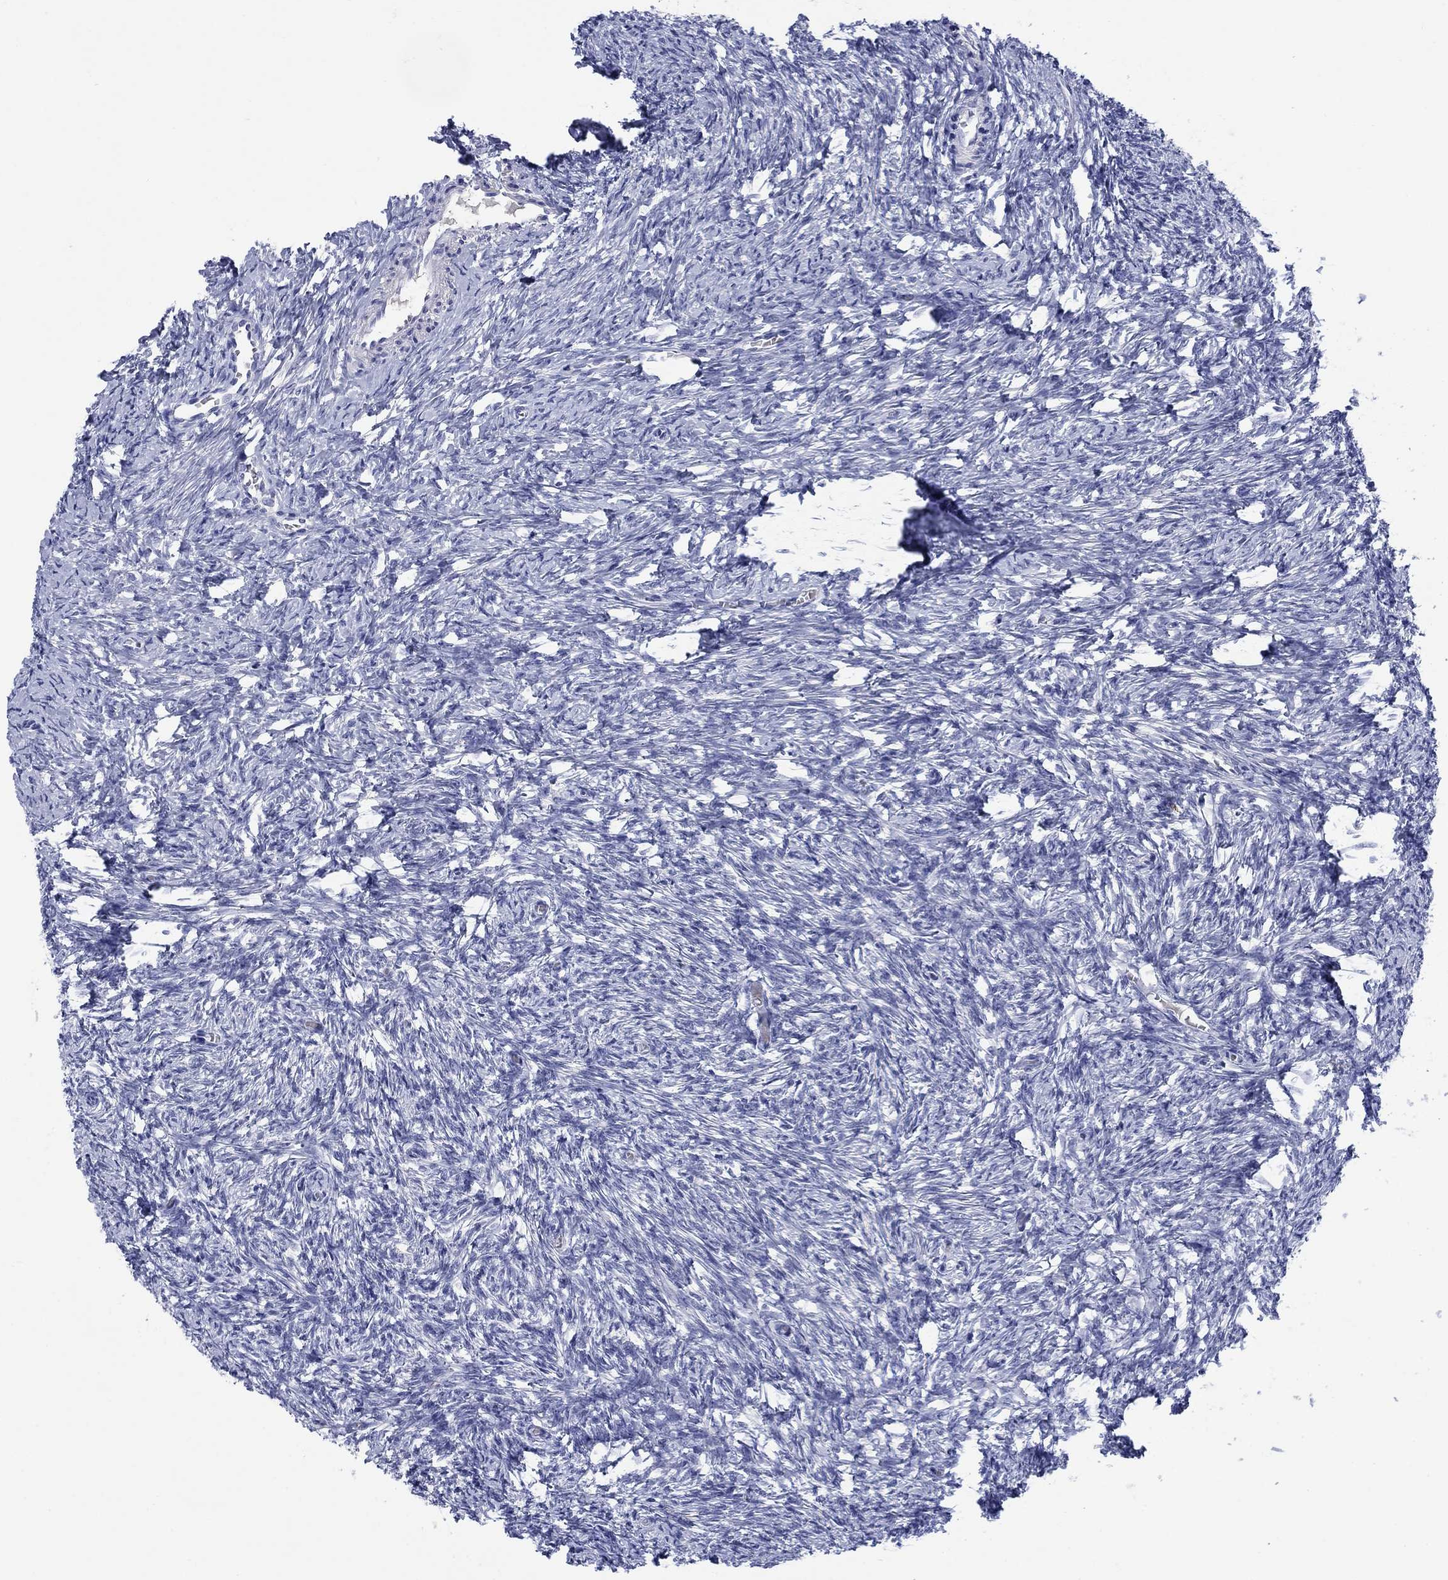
{"staining": {"intensity": "negative", "quantity": "none", "location": "none"}, "tissue": "ovary", "cell_type": "Follicle cells", "image_type": "normal", "snomed": [{"axis": "morphology", "description": "Normal tissue, NOS"}, {"axis": "topography", "description": "Ovary"}], "caption": "Protein analysis of benign ovary reveals no significant expression in follicle cells.", "gene": "PTPRZ1", "patient": {"sex": "female", "age": 39}}